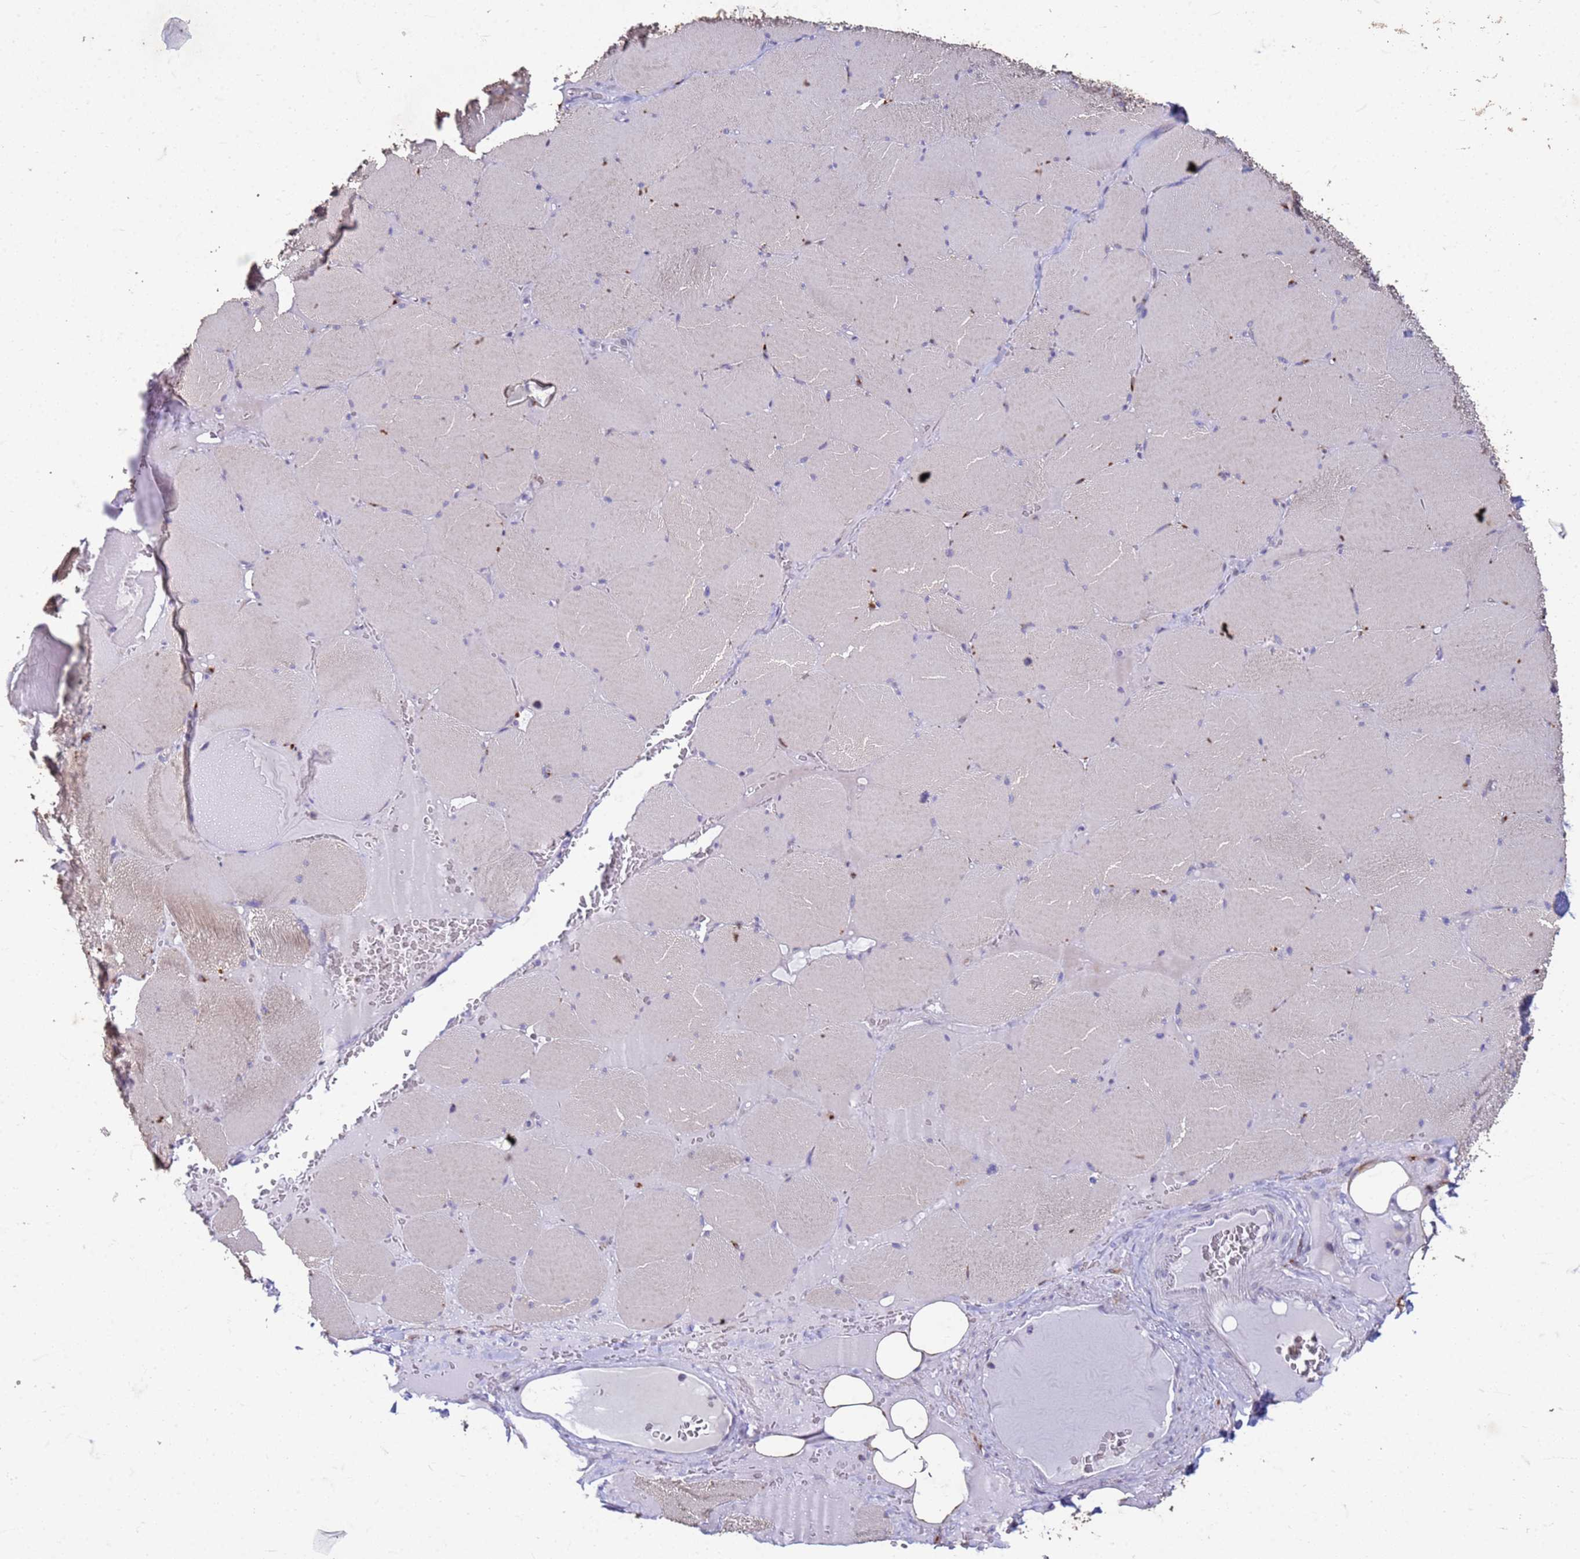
{"staining": {"intensity": "negative", "quantity": "none", "location": "none"}, "tissue": "skeletal muscle", "cell_type": "Myocytes", "image_type": "normal", "snomed": [{"axis": "morphology", "description": "Normal tissue, NOS"}, {"axis": "topography", "description": "Skeletal muscle"}, {"axis": "topography", "description": "Head-Neck"}], "caption": "Myocytes are negative for protein expression in normal human skeletal muscle. (DAB immunohistochemistry (IHC) with hematoxylin counter stain).", "gene": "SLC25A15", "patient": {"sex": "male", "age": 66}}